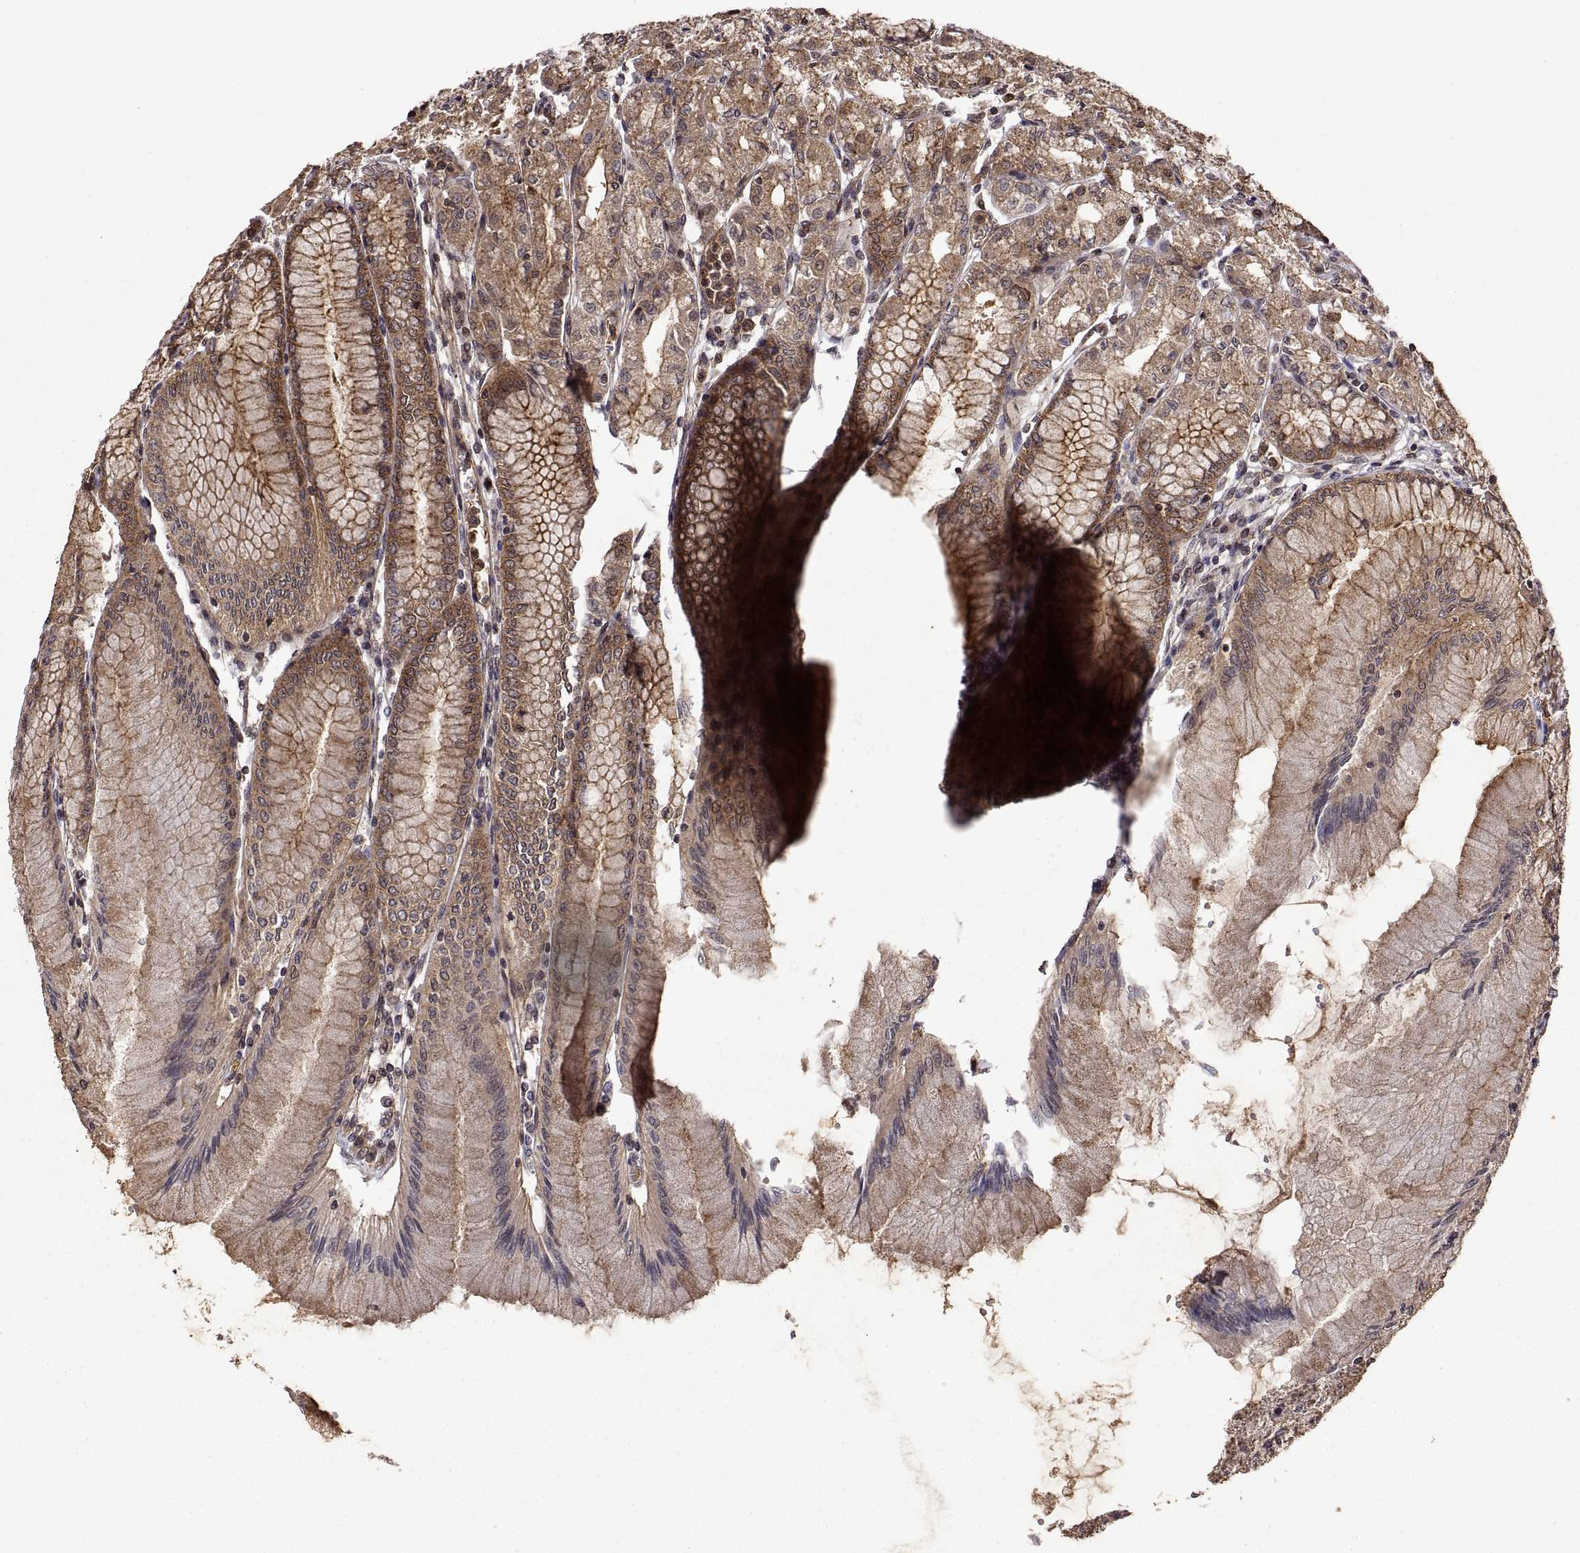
{"staining": {"intensity": "moderate", "quantity": "25%-75%", "location": "cytoplasmic/membranous"}, "tissue": "stomach", "cell_type": "Glandular cells", "image_type": "normal", "snomed": [{"axis": "morphology", "description": "Normal tissue, NOS"}, {"axis": "topography", "description": "Skeletal muscle"}, {"axis": "topography", "description": "Stomach"}], "caption": "Stomach stained for a protein shows moderate cytoplasmic/membranous positivity in glandular cells. (brown staining indicates protein expression, while blue staining denotes nuclei).", "gene": "ZNRF2", "patient": {"sex": "female", "age": 57}}